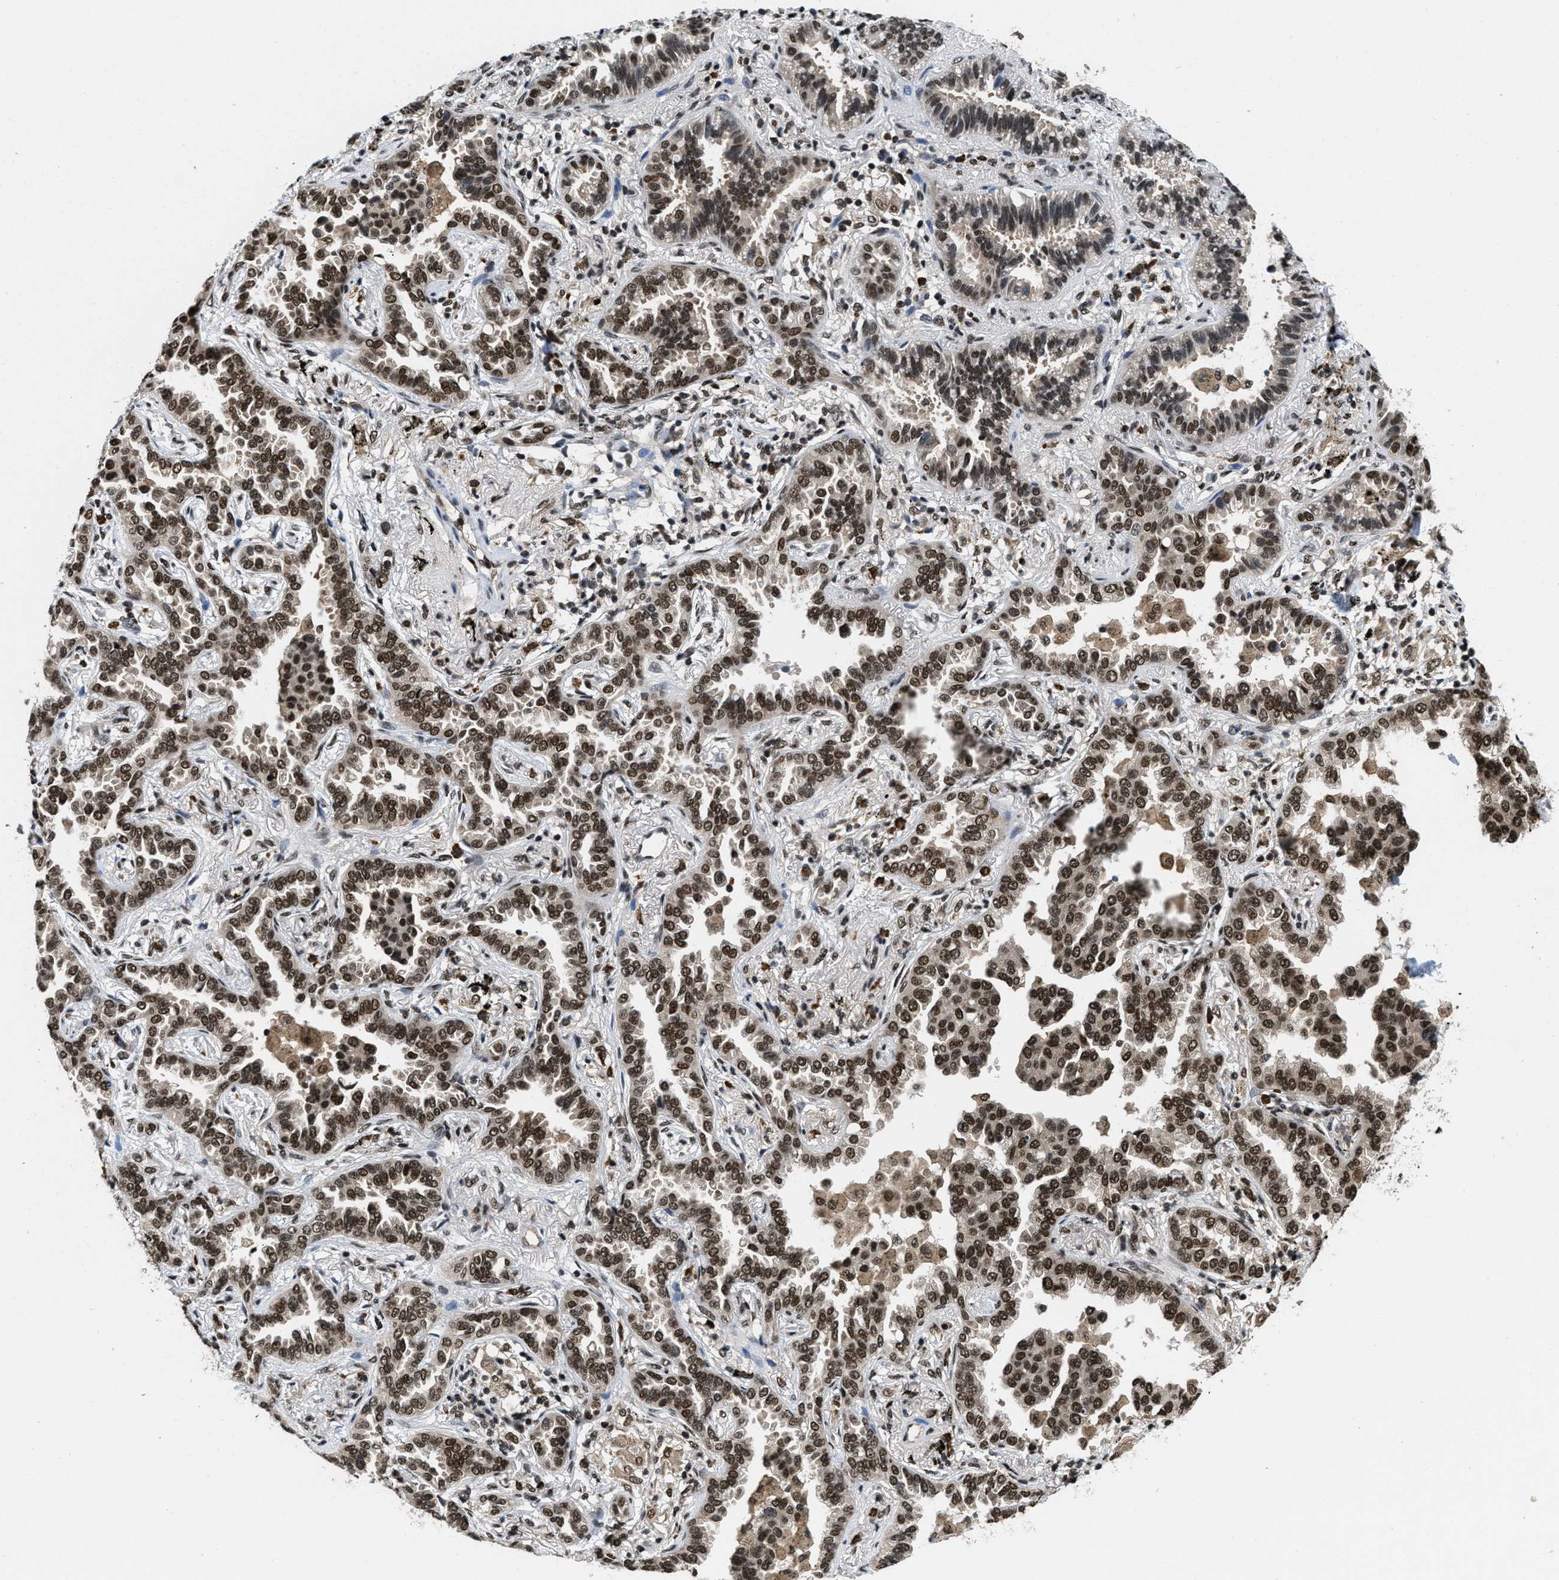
{"staining": {"intensity": "strong", "quantity": ">75%", "location": "nuclear"}, "tissue": "lung cancer", "cell_type": "Tumor cells", "image_type": "cancer", "snomed": [{"axis": "morphology", "description": "Normal tissue, NOS"}, {"axis": "morphology", "description": "Adenocarcinoma, NOS"}, {"axis": "topography", "description": "Lung"}], "caption": "Immunohistochemical staining of lung adenocarcinoma exhibits strong nuclear protein expression in approximately >75% of tumor cells.", "gene": "SAFB", "patient": {"sex": "male", "age": 59}}